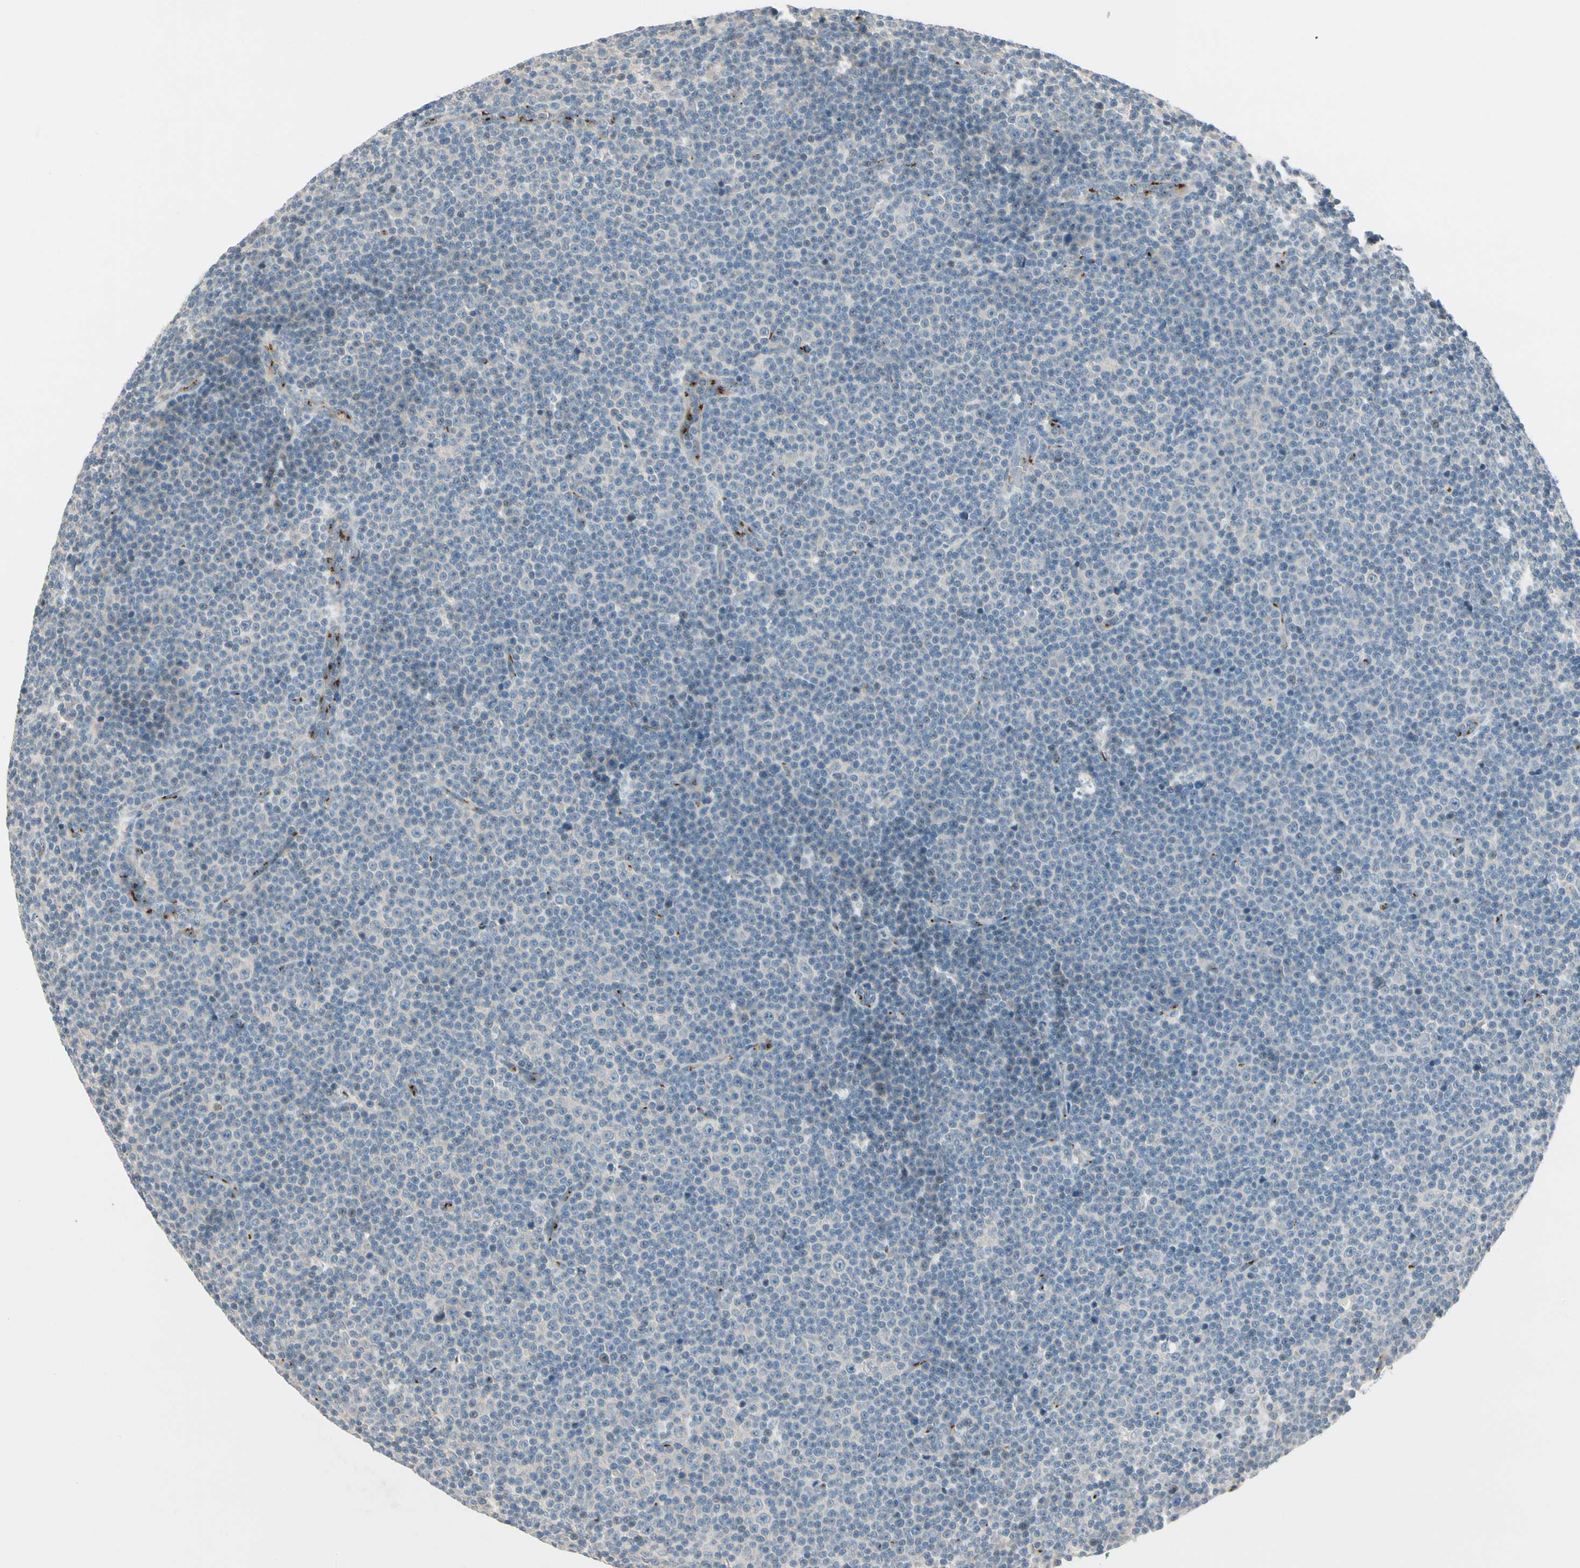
{"staining": {"intensity": "weak", "quantity": "25%-75%", "location": "cytoplasmic/membranous"}, "tissue": "lymphoma", "cell_type": "Tumor cells", "image_type": "cancer", "snomed": [{"axis": "morphology", "description": "Malignant lymphoma, non-Hodgkin's type, Low grade"}, {"axis": "topography", "description": "Lymph node"}], "caption": "Immunohistochemical staining of human lymphoma displays low levels of weak cytoplasmic/membranous expression in about 25%-75% of tumor cells. (DAB (3,3'-diaminobenzidine) IHC with brightfield microscopy, high magnification).", "gene": "MANSC1", "patient": {"sex": "female", "age": 67}}